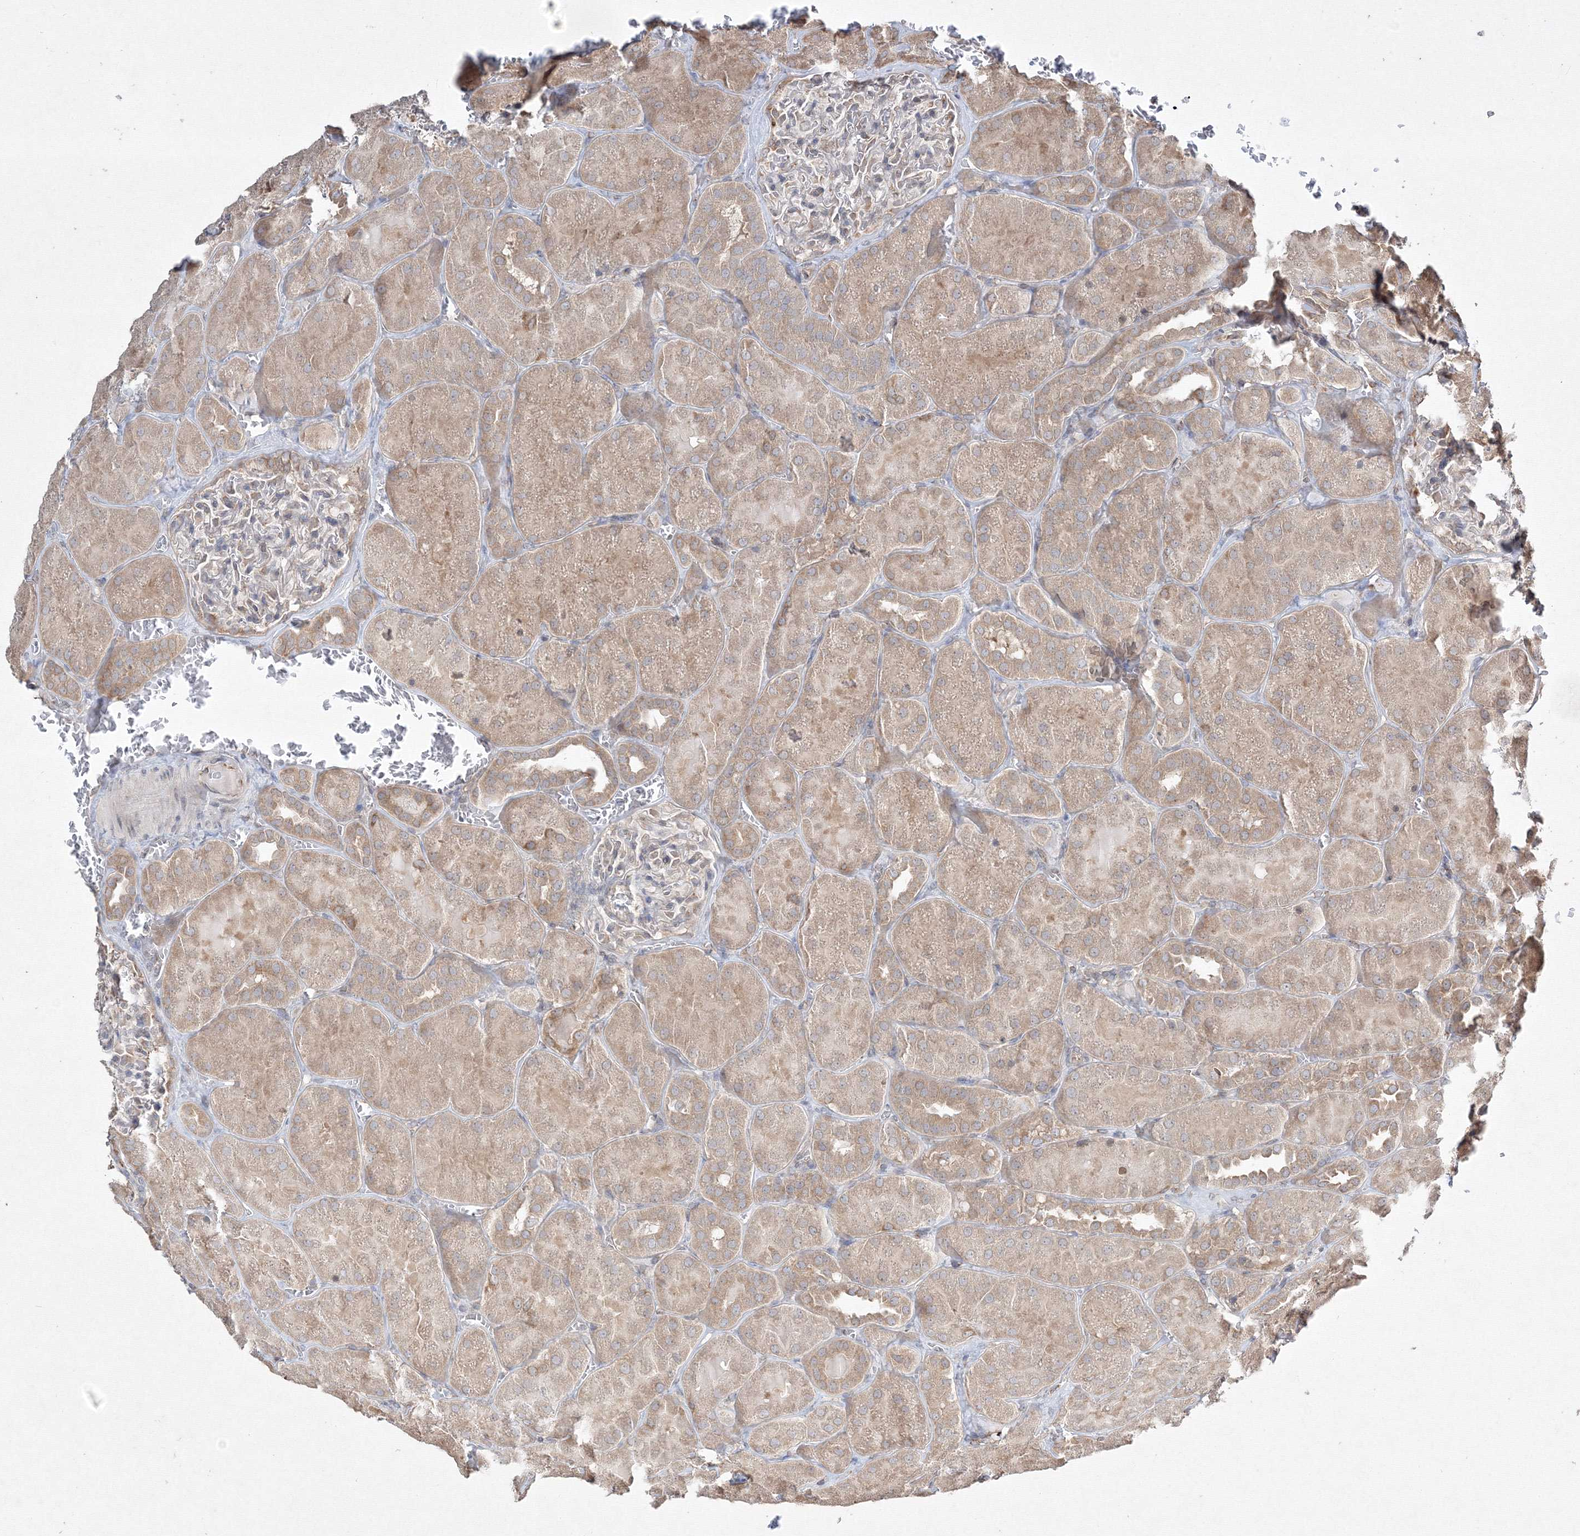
{"staining": {"intensity": "weak", "quantity": "<25%", "location": "cytoplasmic/membranous"}, "tissue": "kidney", "cell_type": "Cells in glomeruli", "image_type": "normal", "snomed": [{"axis": "morphology", "description": "Normal tissue, NOS"}, {"axis": "topography", "description": "Kidney"}], "caption": "IHC photomicrograph of unremarkable kidney: human kidney stained with DAB reveals no significant protein staining in cells in glomeruli. The staining is performed using DAB (3,3'-diaminobenzidine) brown chromogen with nuclei counter-stained in using hematoxylin.", "gene": "FBXL8", "patient": {"sex": "male", "age": 28}}